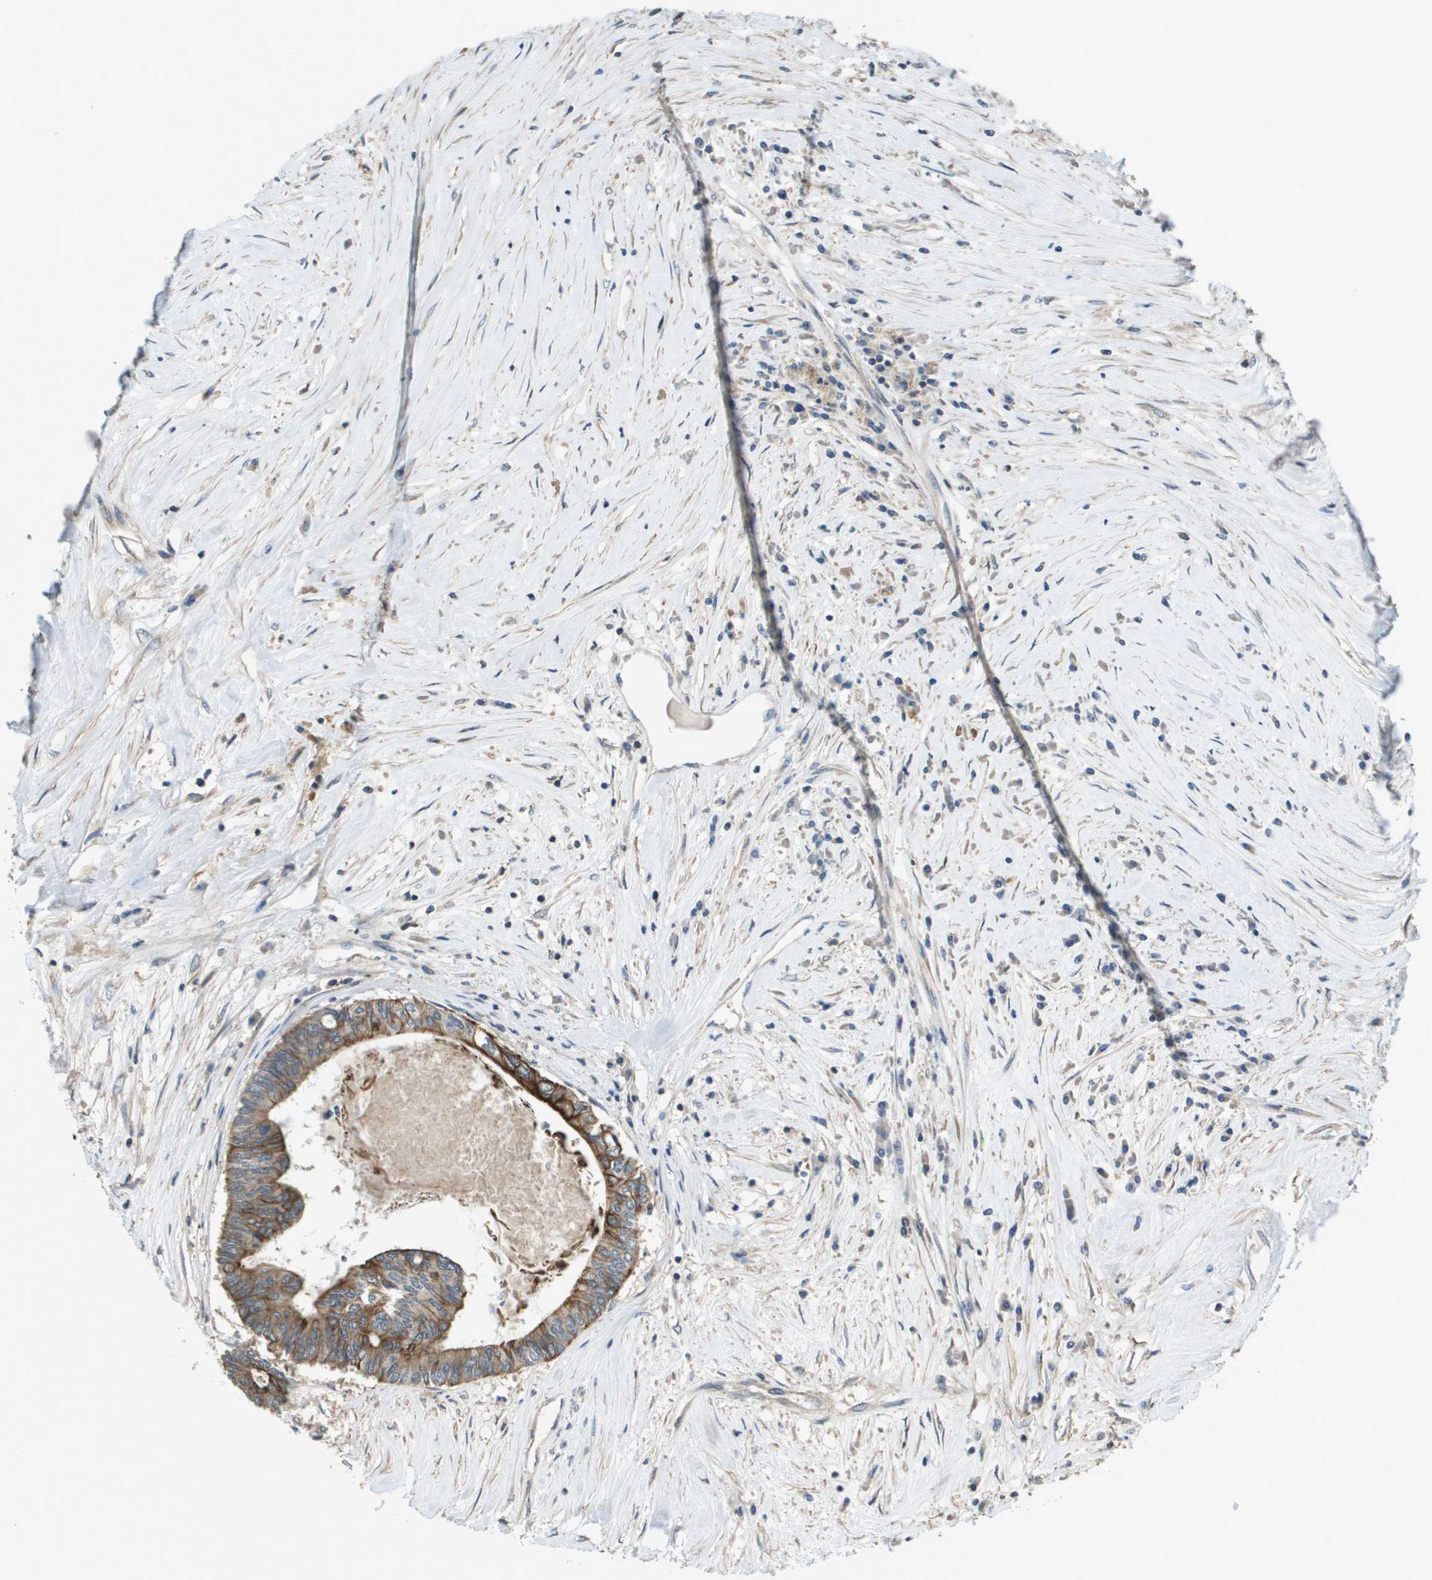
{"staining": {"intensity": "strong", "quantity": "25%-75%", "location": "cytoplasmic/membranous"}, "tissue": "colorectal cancer", "cell_type": "Tumor cells", "image_type": "cancer", "snomed": [{"axis": "morphology", "description": "Adenocarcinoma, NOS"}, {"axis": "topography", "description": "Rectum"}], "caption": "Protein expression analysis of adenocarcinoma (colorectal) displays strong cytoplasmic/membranous positivity in about 25%-75% of tumor cells. The staining is performed using DAB (3,3'-diaminobenzidine) brown chromogen to label protein expression. The nuclei are counter-stained blue using hematoxylin.", "gene": "KRT23", "patient": {"sex": "male", "age": 63}}